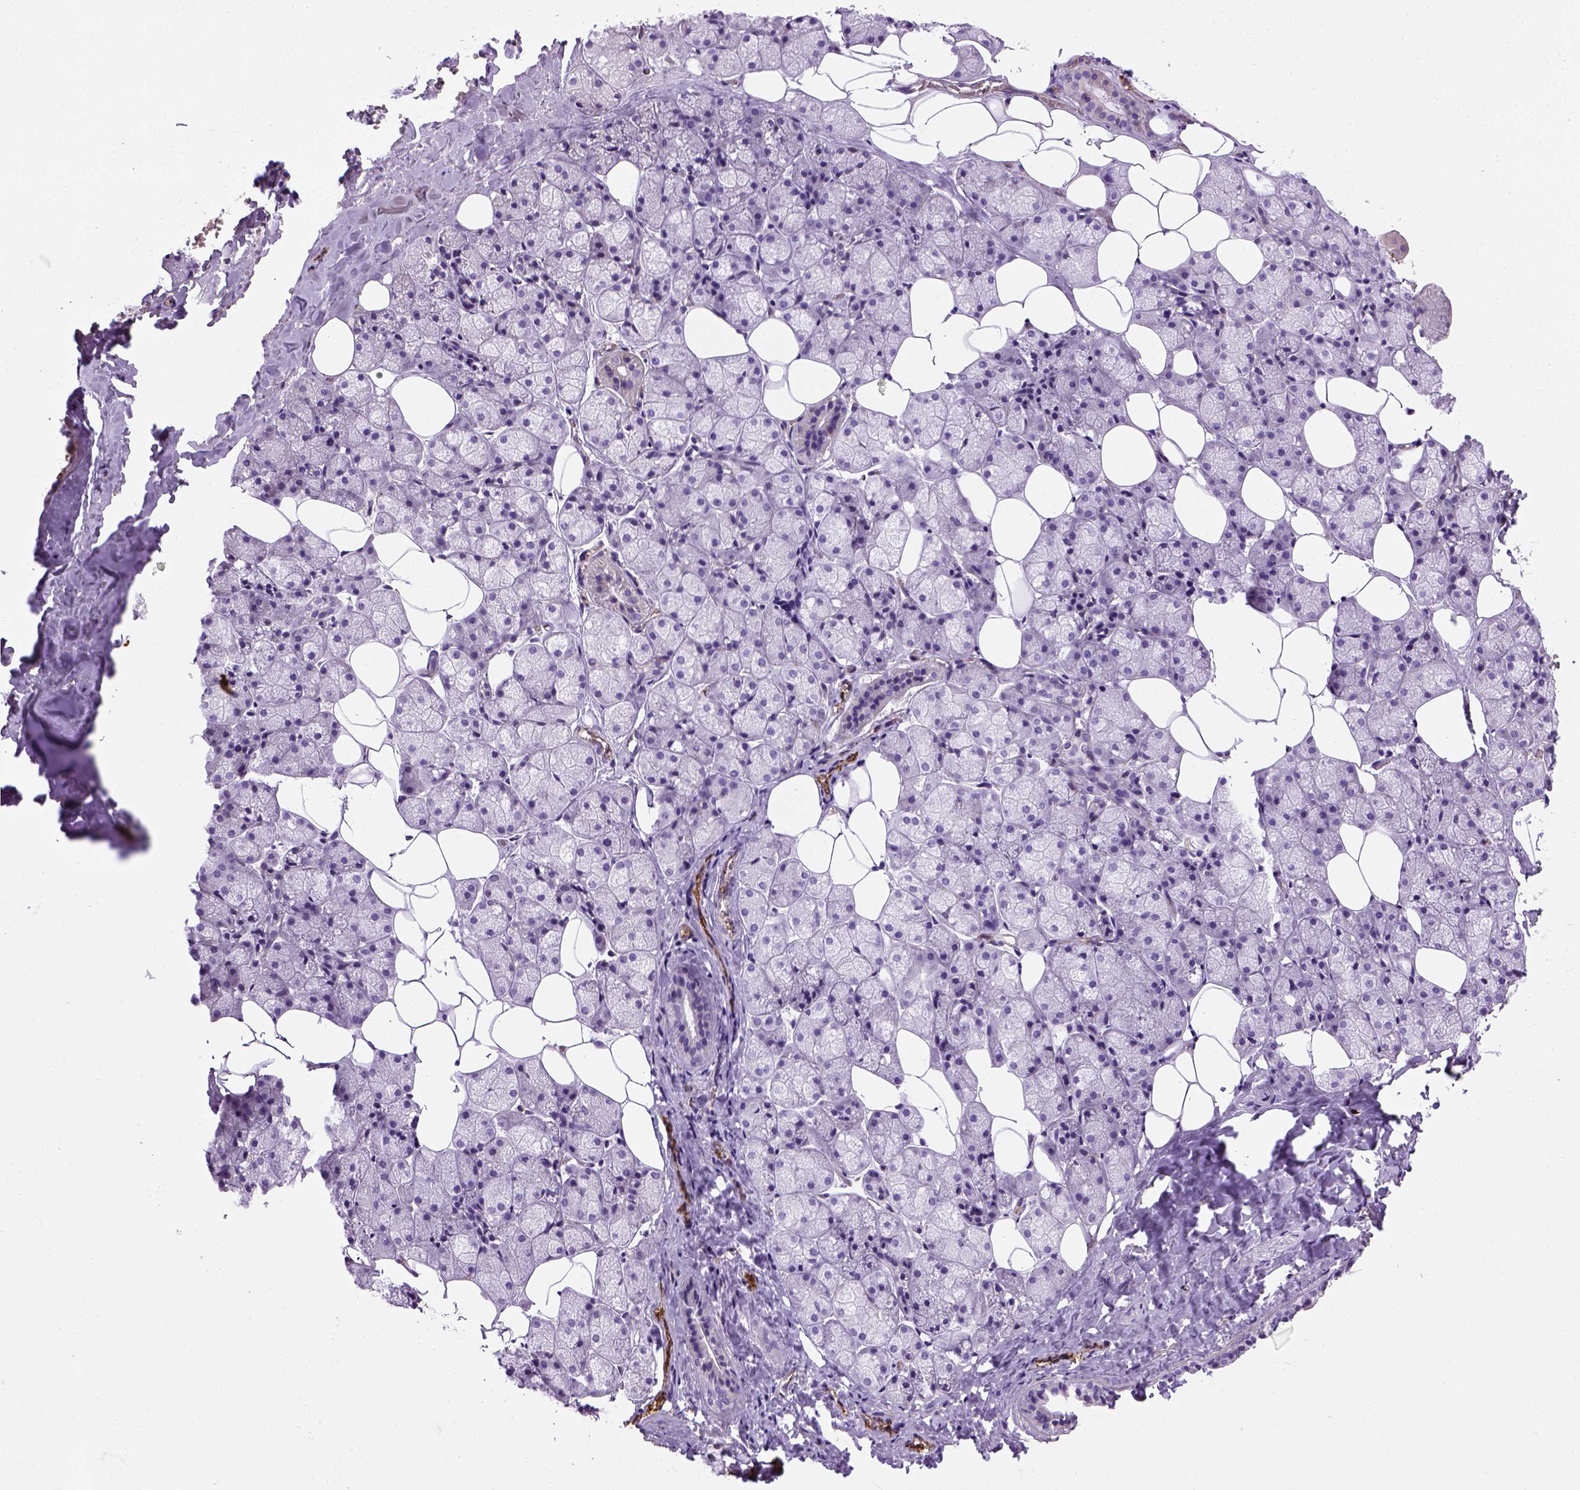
{"staining": {"intensity": "negative", "quantity": "none", "location": "none"}, "tissue": "salivary gland", "cell_type": "Glandular cells", "image_type": "normal", "snomed": [{"axis": "morphology", "description": "Normal tissue, NOS"}, {"axis": "topography", "description": "Salivary gland"}], "caption": "Immunohistochemical staining of unremarkable salivary gland exhibits no significant positivity in glandular cells.", "gene": "VWF", "patient": {"sex": "male", "age": 38}}